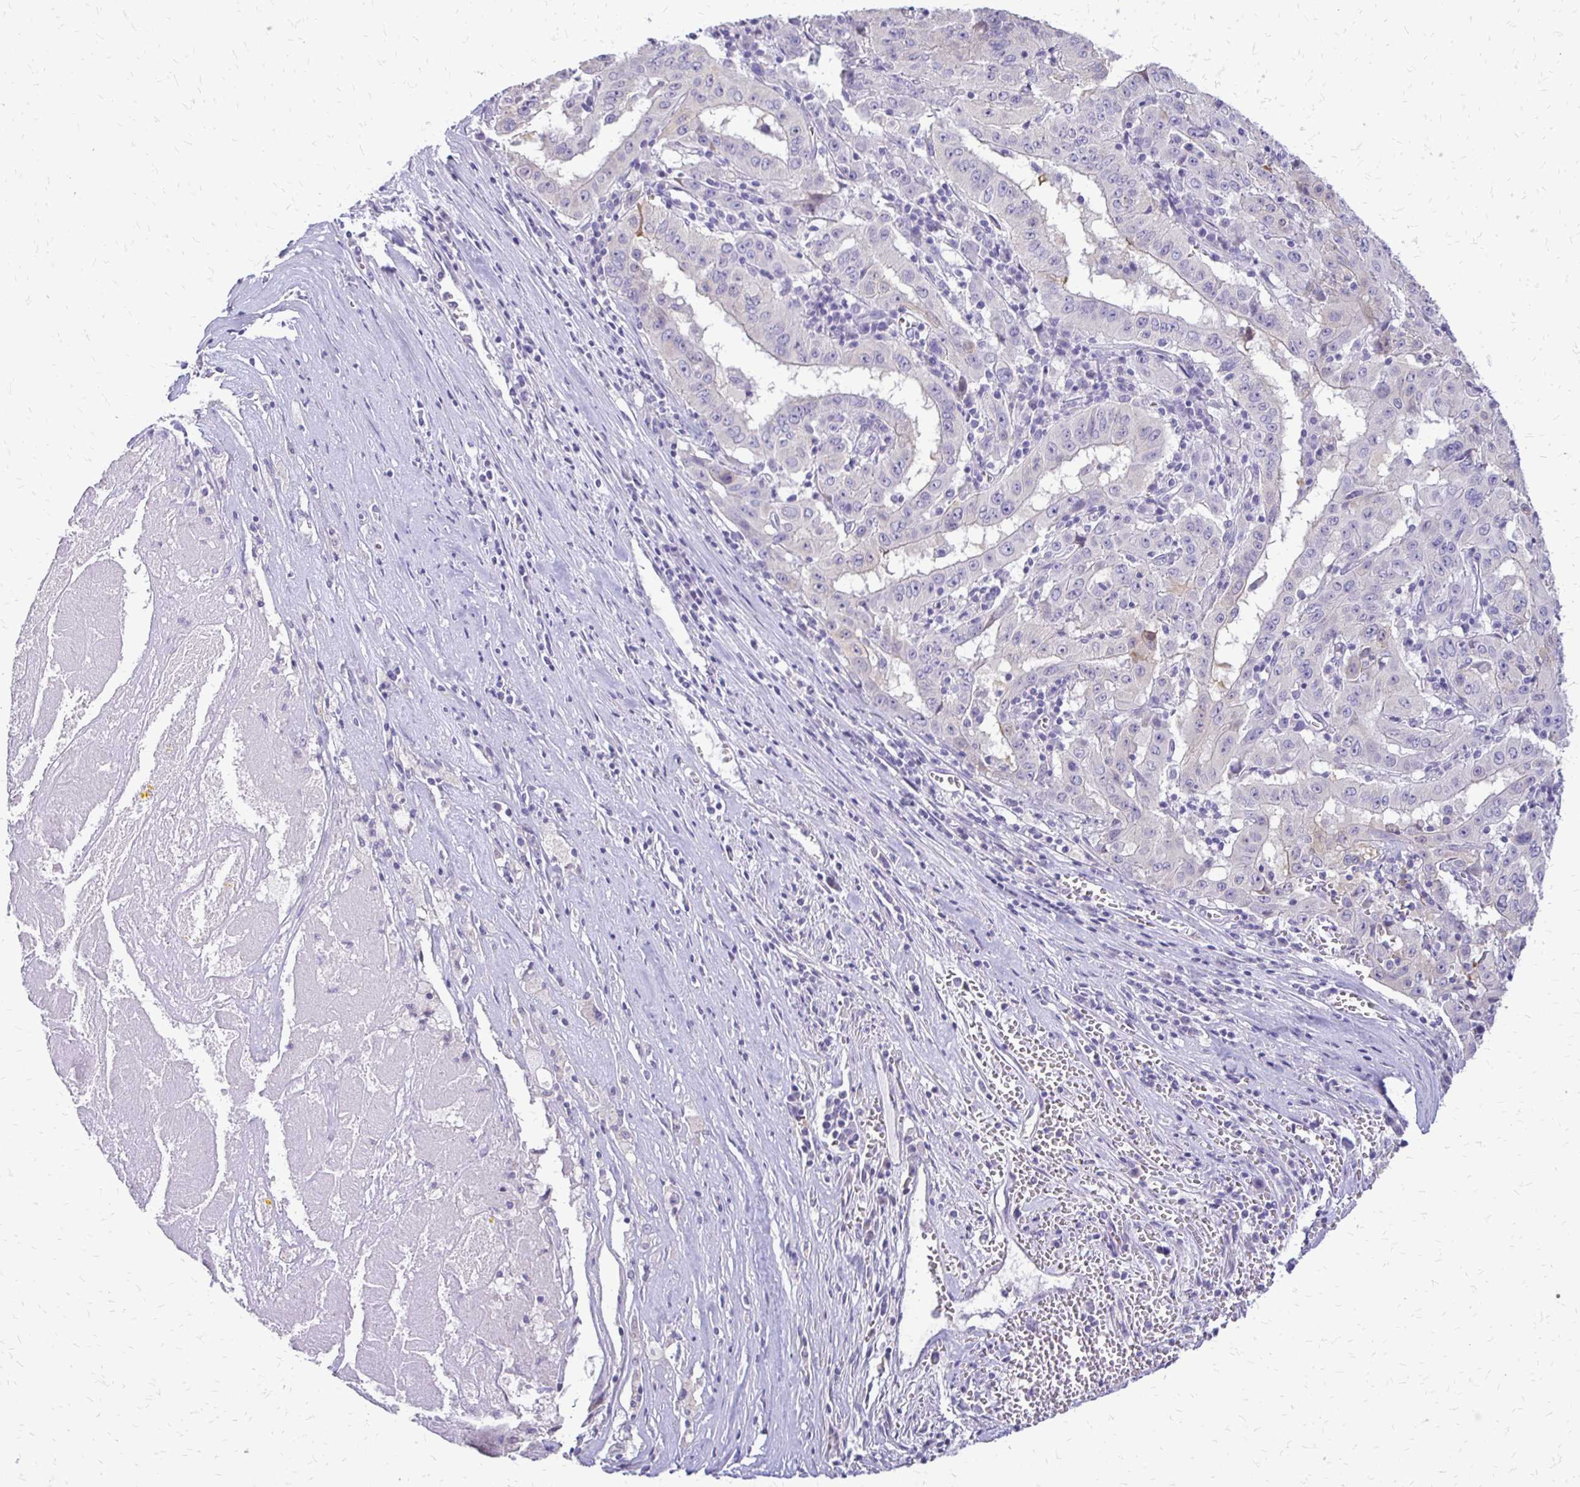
{"staining": {"intensity": "negative", "quantity": "none", "location": "none"}, "tissue": "pancreatic cancer", "cell_type": "Tumor cells", "image_type": "cancer", "snomed": [{"axis": "morphology", "description": "Adenocarcinoma, NOS"}, {"axis": "topography", "description": "Pancreas"}], "caption": "This is a image of immunohistochemistry (IHC) staining of adenocarcinoma (pancreatic), which shows no expression in tumor cells. The staining was performed using DAB to visualize the protein expression in brown, while the nuclei were stained in blue with hematoxylin (Magnification: 20x).", "gene": "ALPG", "patient": {"sex": "male", "age": 63}}